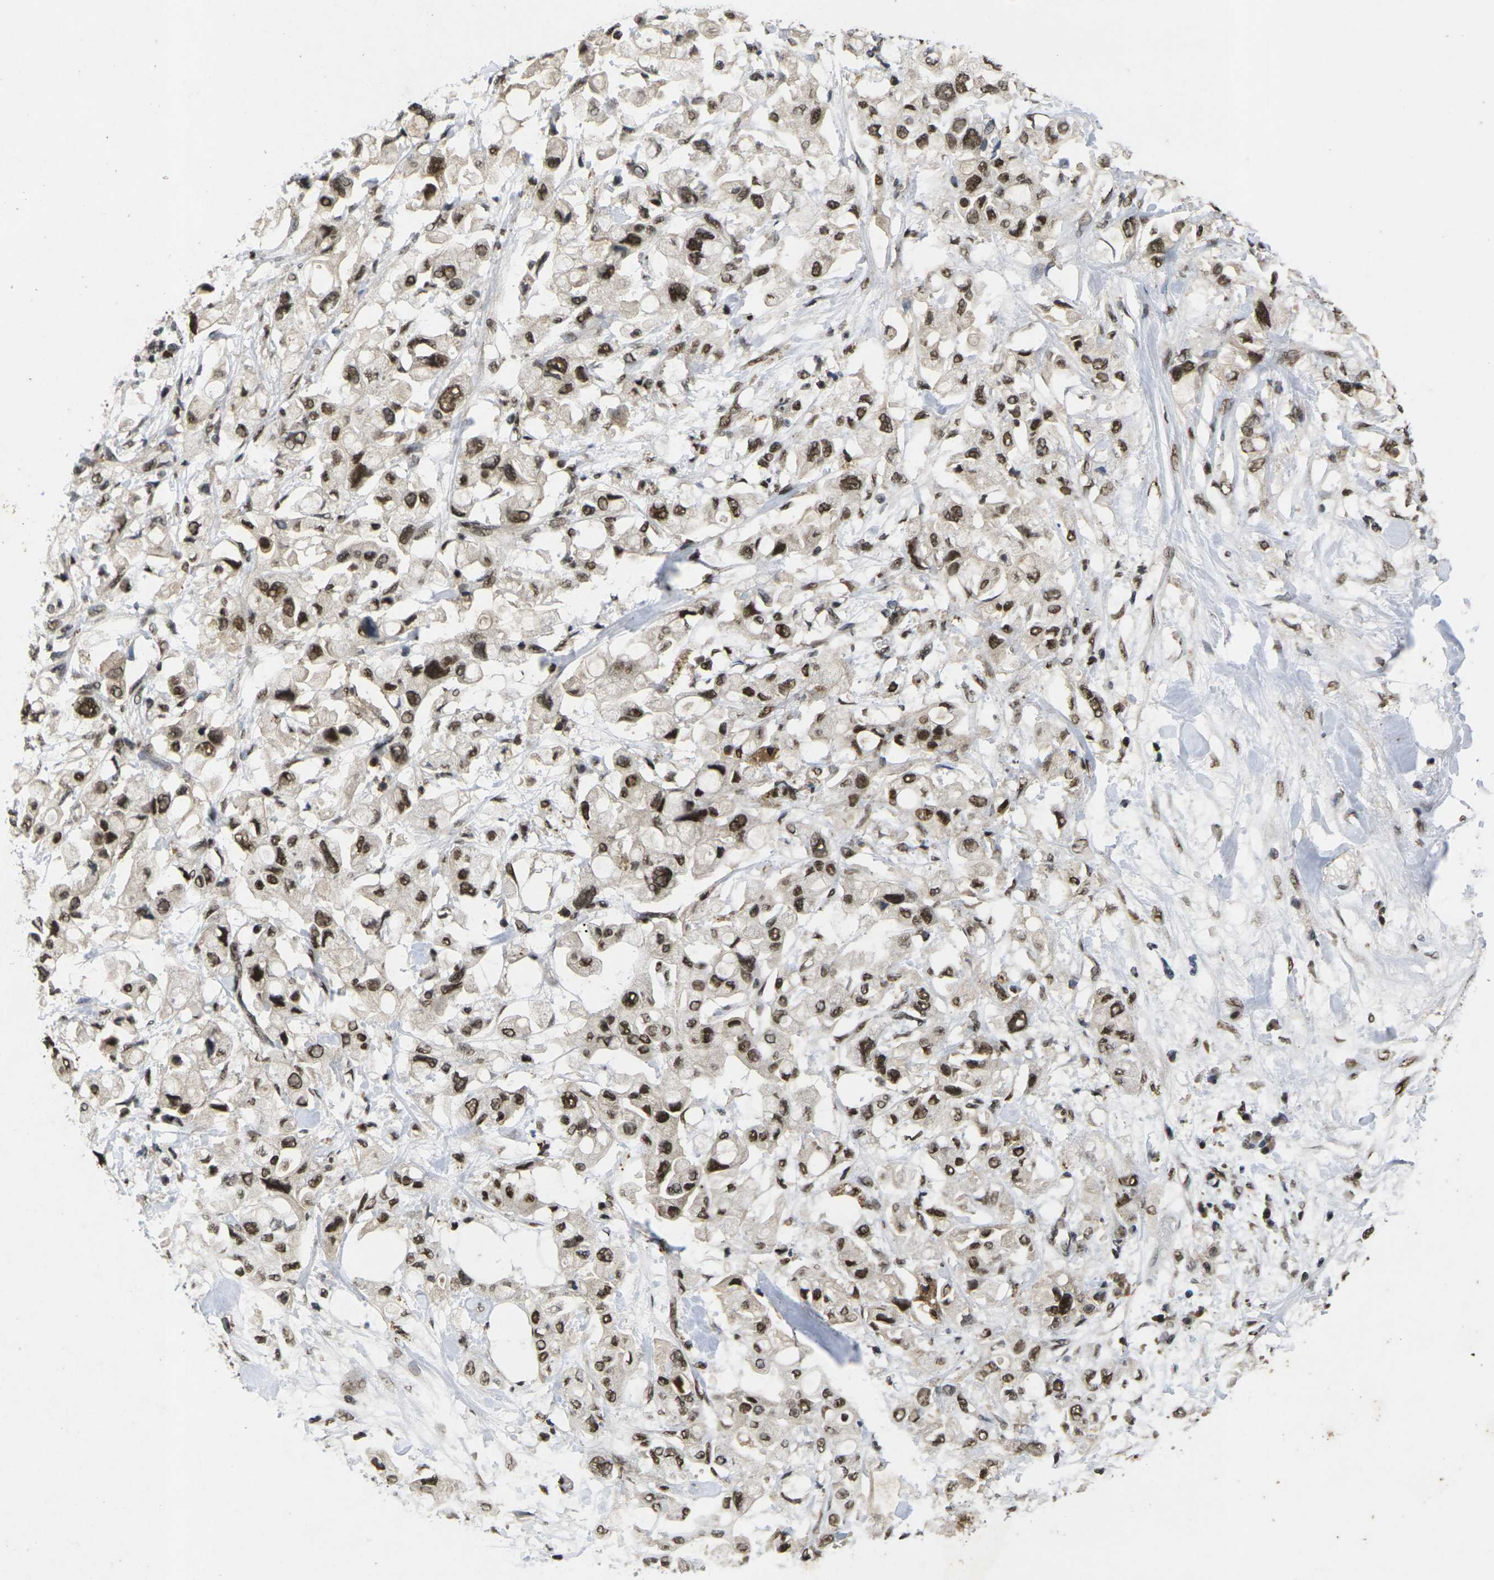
{"staining": {"intensity": "strong", "quantity": ">75%", "location": "nuclear"}, "tissue": "pancreatic cancer", "cell_type": "Tumor cells", "image_type": "cancer", "snomed": [{"axis": "morphology", "description": "Adenocarcinoma, NOS"}, {"axis": "topography", "description": "Pancreas"}], "caption": "Protein staining by IHC demonstrates strong nuclear staining in approximately >75% of tumor cells in pancreatic cancer.", "gene": "GTF2E1", "patient": {"sex": "female", "age": 56}}